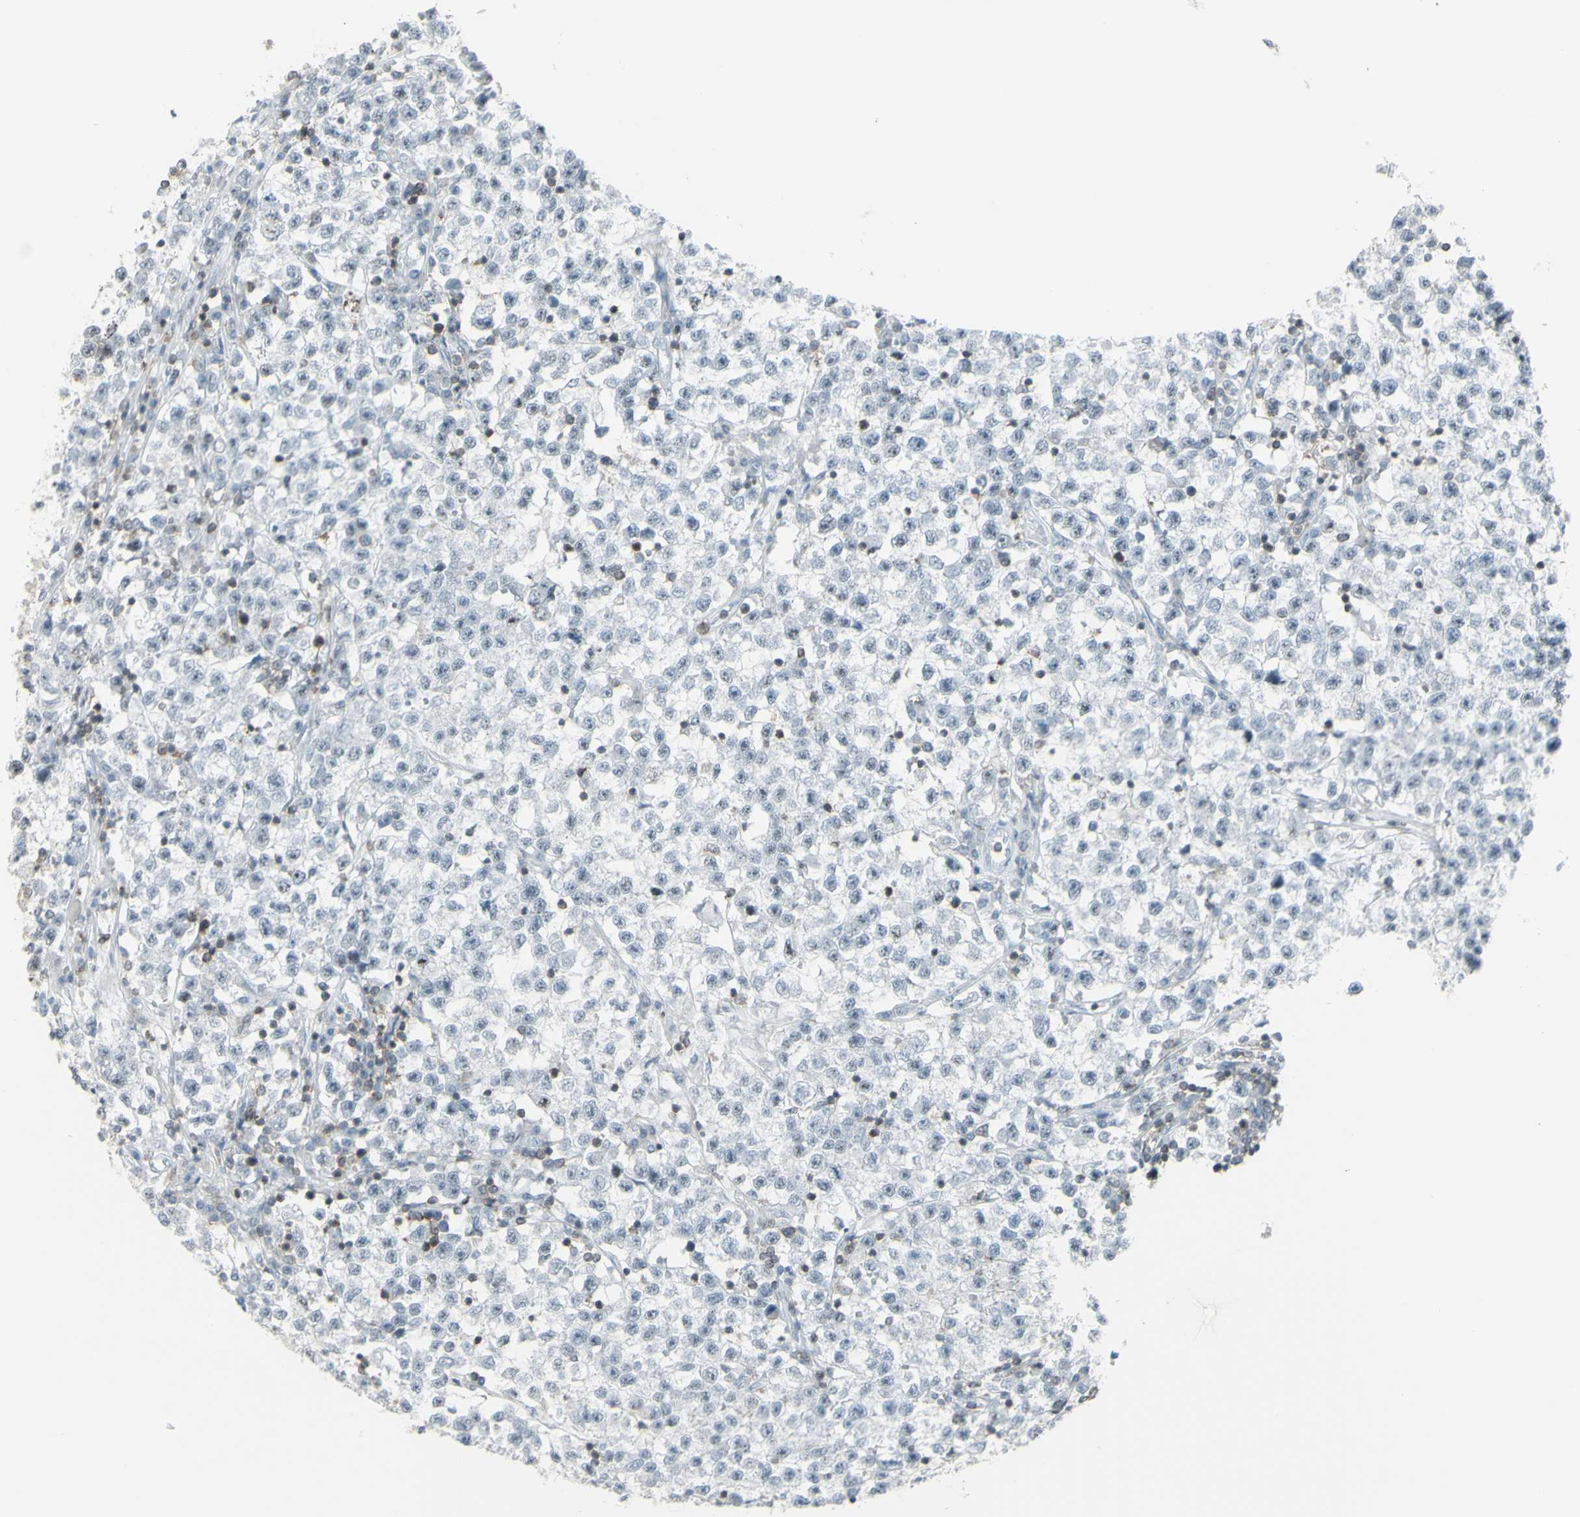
{"staining": {"intensity": "negative", "quantity": "none", "location": "none"}, "tissue": "testis cancer", "cell_type": "Tumor cells", "image_type": "cancer", "snomed": [{"axis": "morphology", "description": "Seminoma, NOS"}, {"axis": "topography", "description": "Testis"}], "caption": "Micrograph shows no protein positivity in tumor cells of testis seminoma tissue.", "gene": "NRG1", "patient": {"sex": "male", "age": 22}}